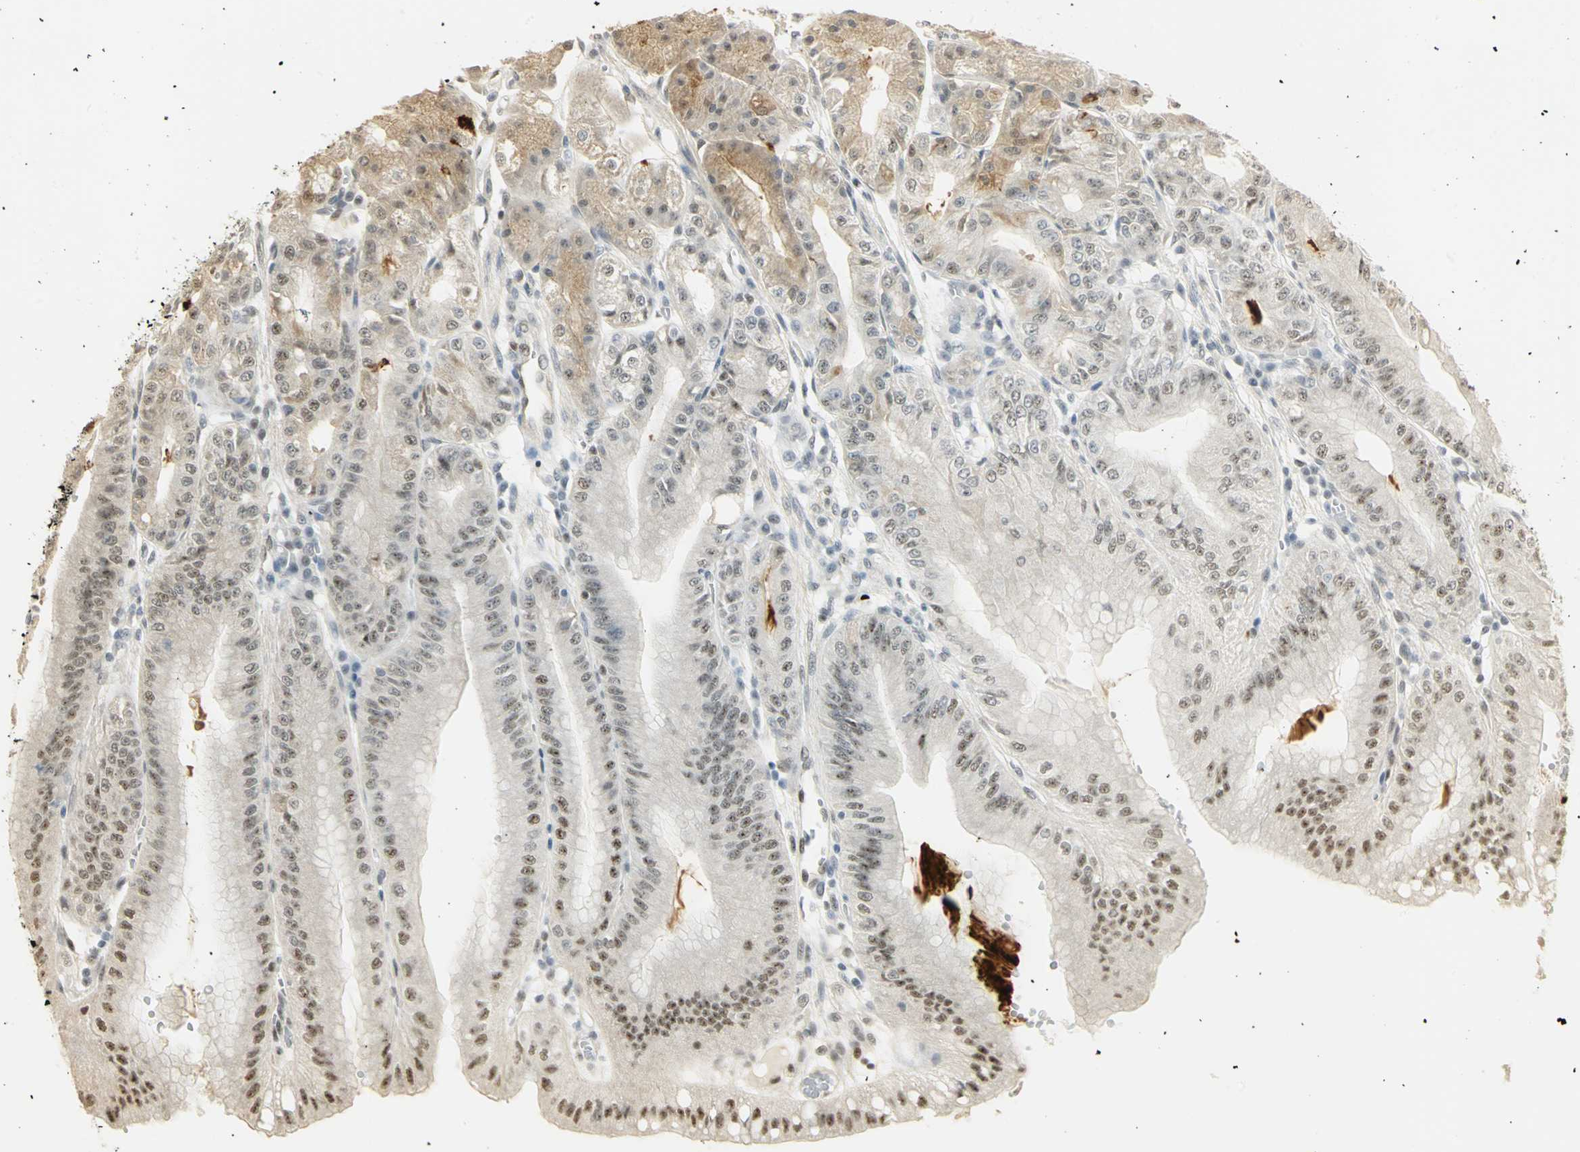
{"staining": {"intensity": "moderate", "quantity": ">75%", "location": "cytoplasmic/membranous,nuclear"}, "tissue": "stomach", "cell_type": "Glandular cells", "image_type": "normal", "snomed": [{"axis": "morphology", "description": "Normal tissue, NOS"}, {"axis": "topography", "description": "Stomach, lower"}], "caption": "Stomach stained with immunohistochemistry (IHC) displays moderate cytoplasmic/membranous,nuclear positivity in about >75% of glandular cells. (brown staining indicates protein expression, while blue staining denotes nuclei).", "gene": "ELF1", "patient": {"sex": "male", "age": 71}}